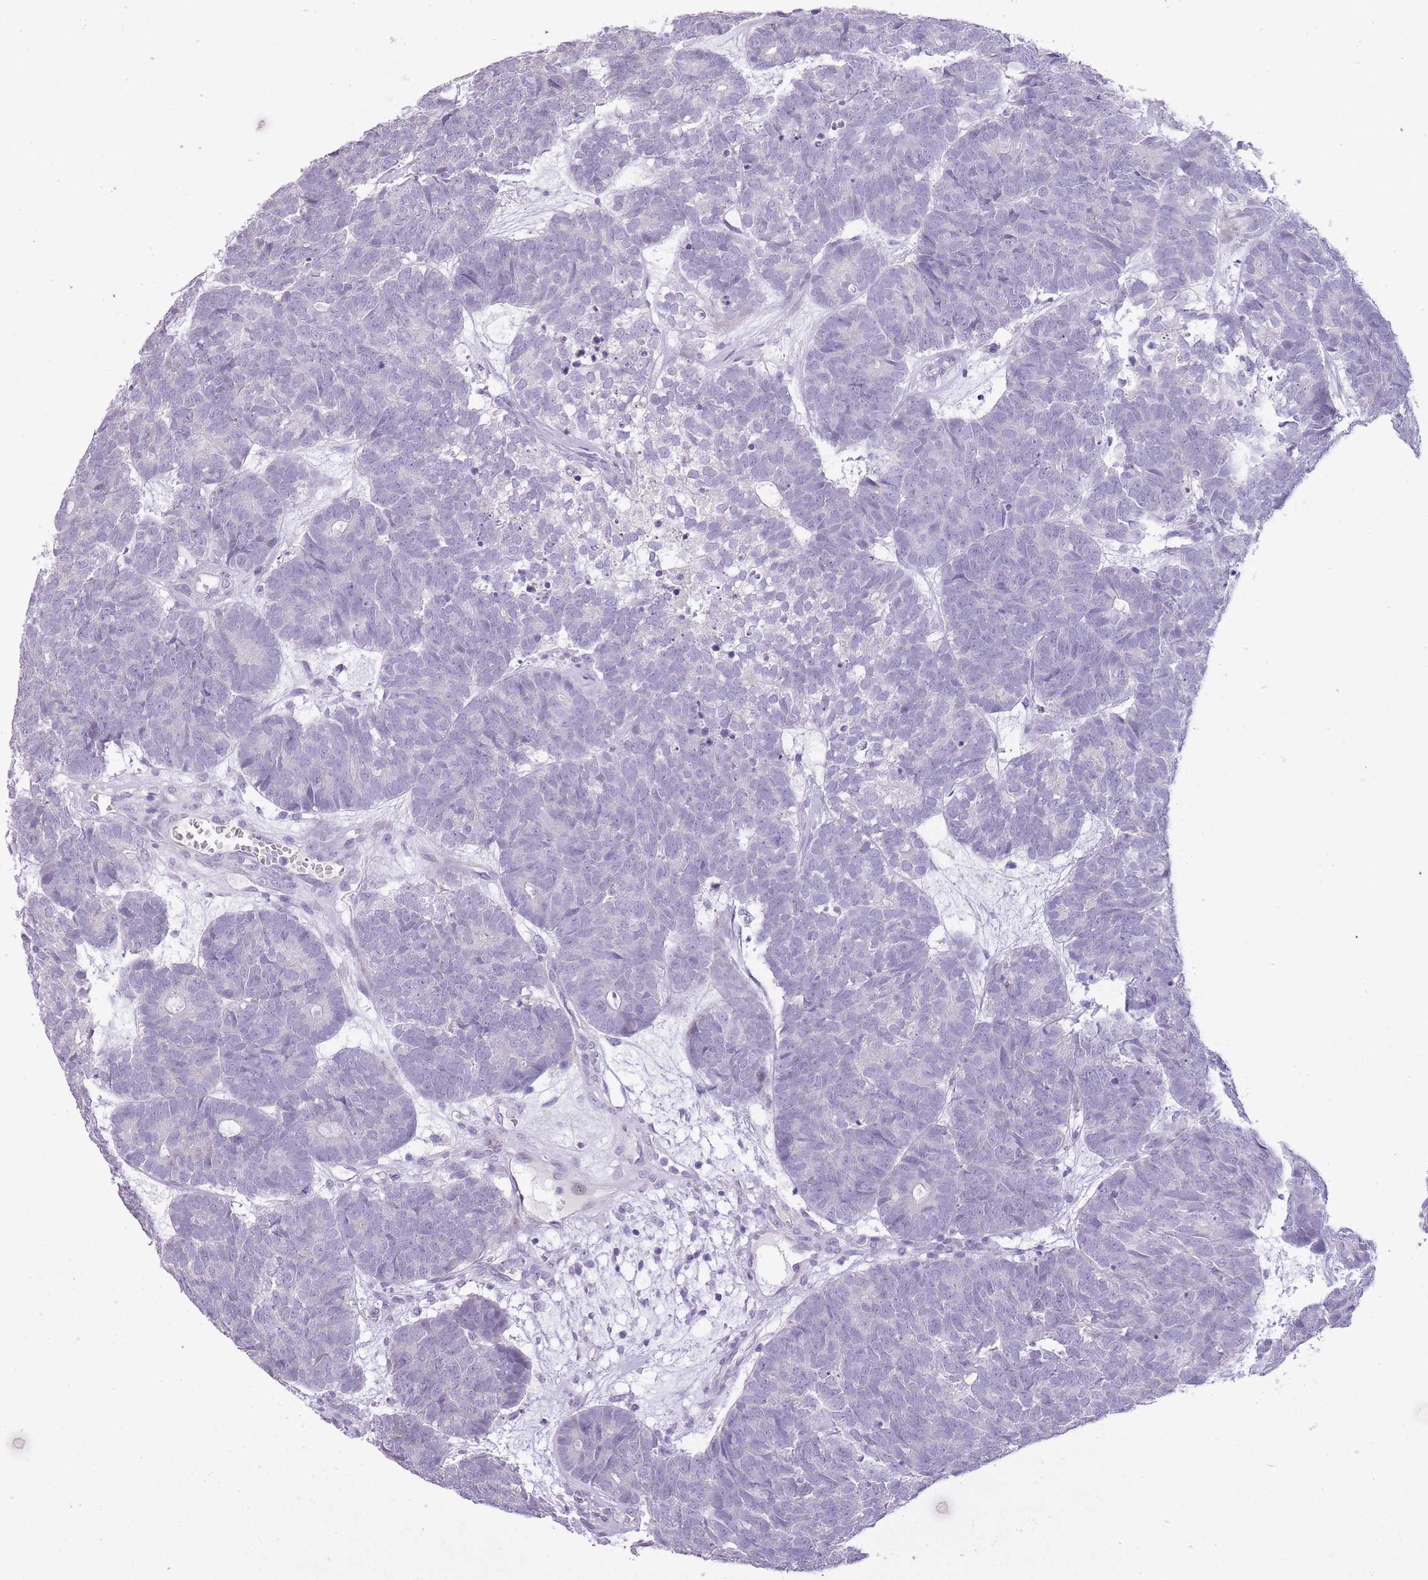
{"staining": {"intensity": "negative", "quantity": "none", "location": "none"}, "tissue": "head and neck cancer", "cell_type": "Tumor cells", "image_type": "cancer", "snomed": [{"axis": "morphology", "description": "Adenocarcinoma, NOS"}, {"axis": "topography", "description": "Head-Neck"}], "caption": "DAB (3,3'-diaminobenzidine) immunohistochemical staining of human adenocarcinoma (head and neck) demonstrates no significant expression in tumor cells. Nuclei are stained in blue.", "gene": "CNTNAP3", "patient": {"sex": "female", "age": 81}}